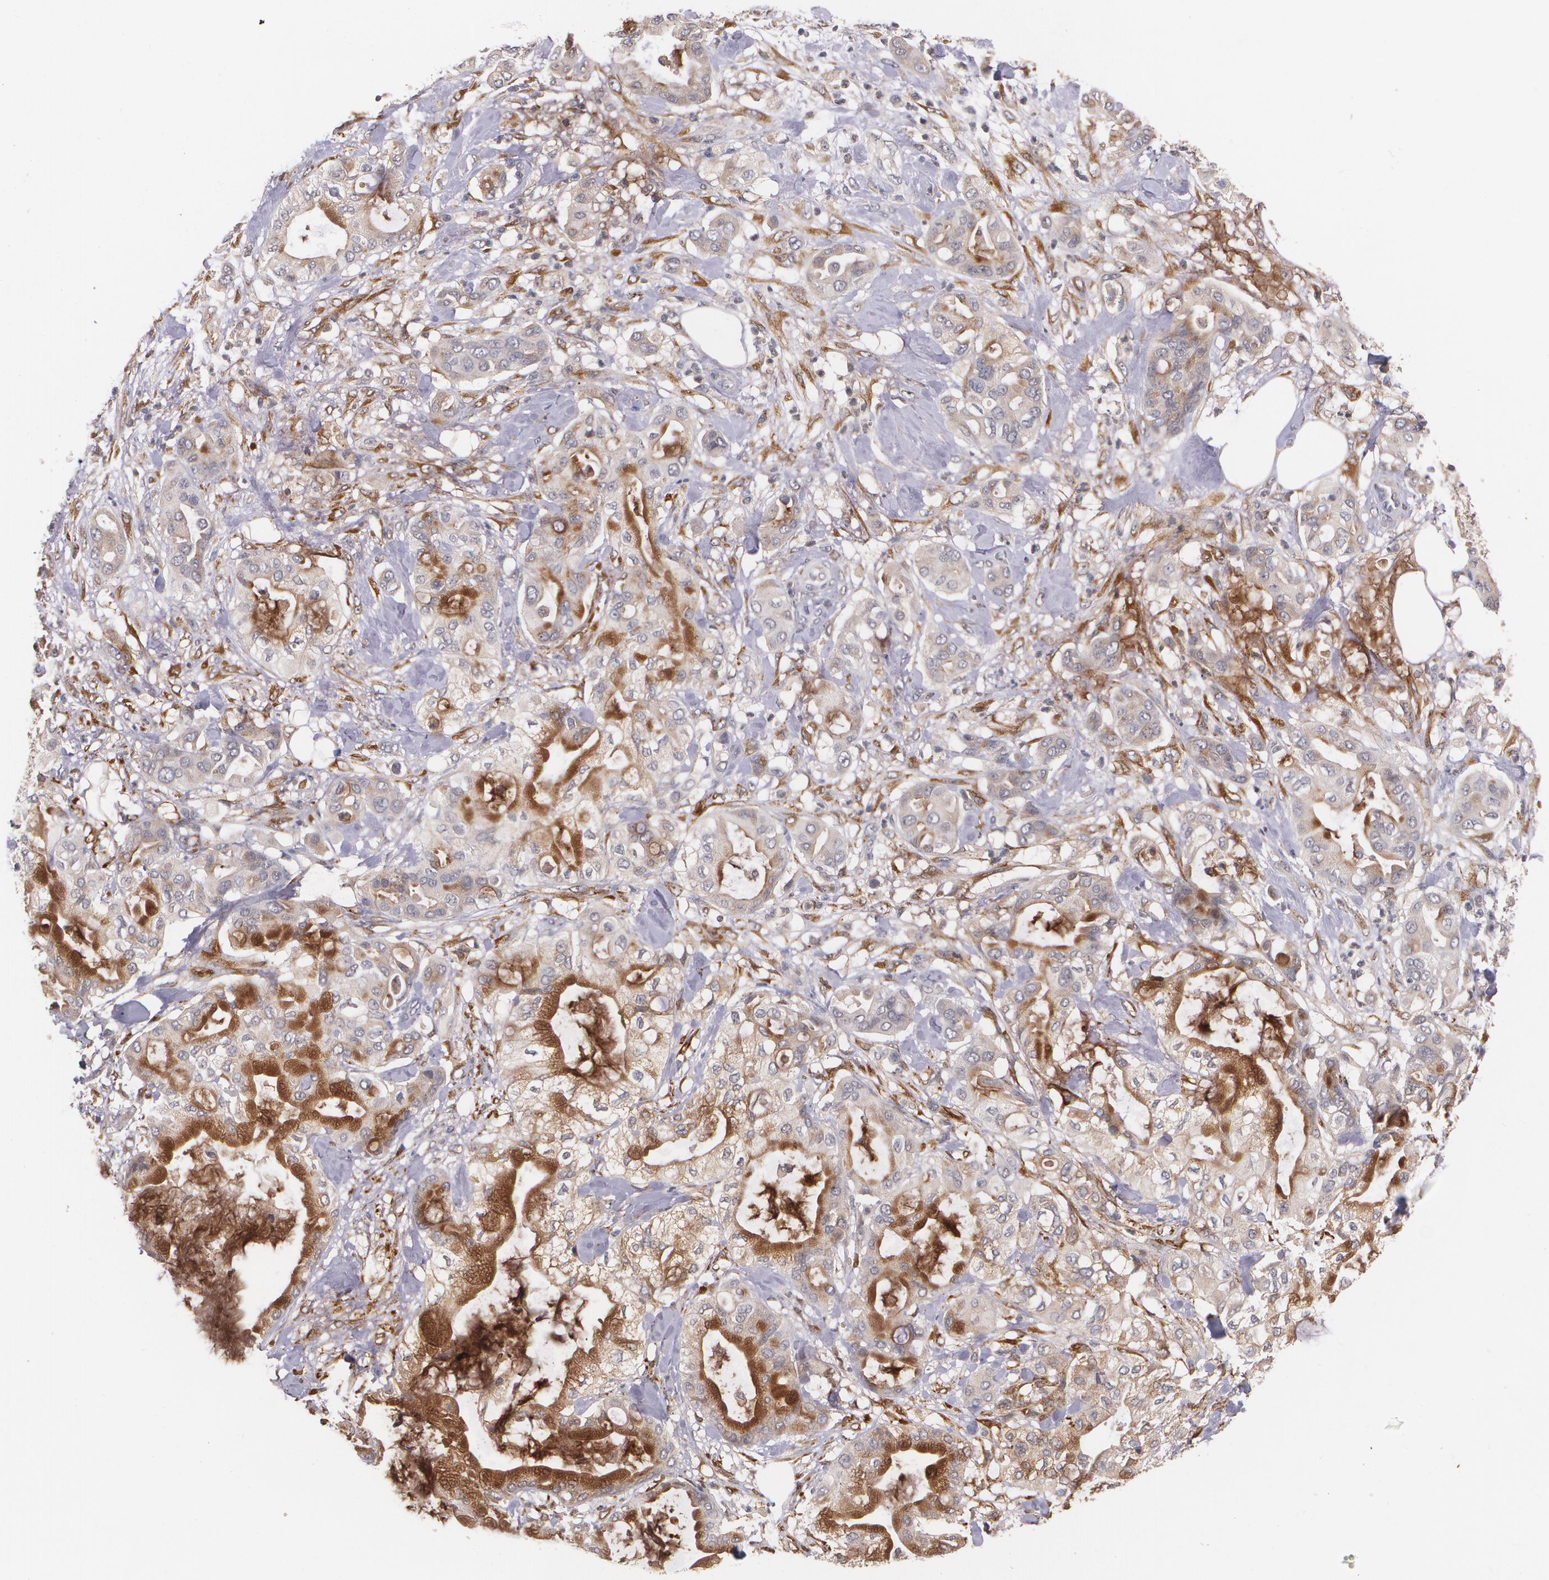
{"staining": {"intensity": "moderate", "quantity": "25%-75%", "location": "cytoplasmic/membranous"}, "tissue": "pancreatic cancer", "cell_type": "Tumor cells", "image_type": "cancer", "snomed": [{"axis": "morphology", "description": "Adenocarcinoma, NOS"}, {"axis": "morphology", "description": "Adenocarcinoma, metastatic, NOS"}, {"axis": "topography", "description": "Lymph node"}, {"axis": "topography", "description": "Pancreas"}, {"axis": "topography", "description": "Duodenum"}], "caption": "IHC (DAB) staining of adenocarcinoma (pancreatic) demonstrates moderate cytoplasmic/membranous protein staining in about 25%-75% of tumor cells.", "gene": "IFNGR2", "patient": {"sex": "female", "age": 64}}